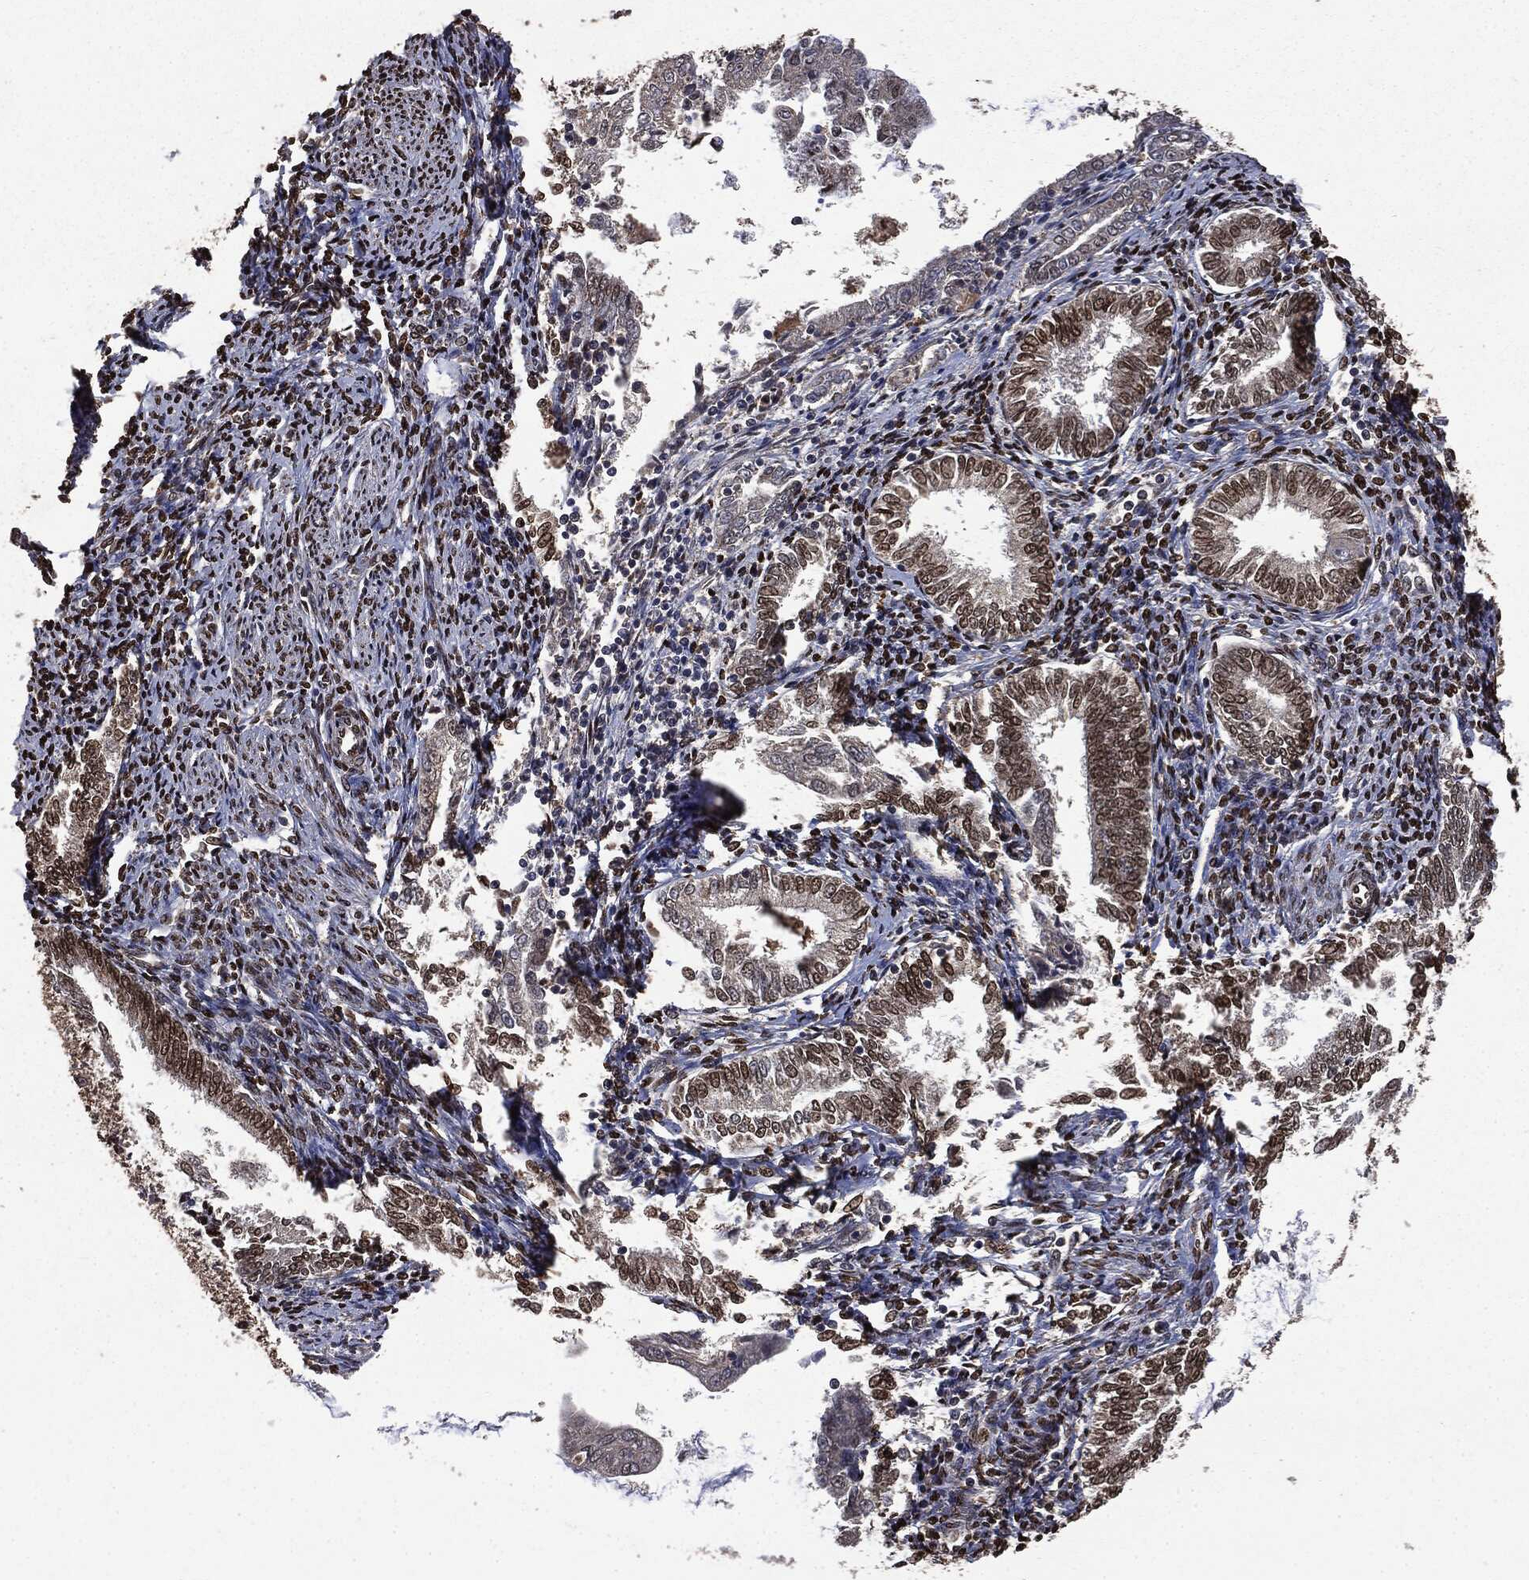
{"staining": {"intensity": "moderate", "quantity": "25%-75%", "location": "cytoplasmic/membranous,nuclear"}, "tissue": "endometrial cancer", "cell_type": "Tumor cells", "image_type": "cancer", "snomed": [{"axis": "morphology", "description": "Adenocarcinoma, NOS"}, {"axis": "topography", "description": "Endometrium"}], "caption": "The histopathology image exhibits immunohistochemical staining of endometrial cancer. There is moderate cytoplasmic/membranous and nuclear staining is seen in about 25%-75% of tumor cells.", "gene": "PPP6R2", "patient": {"sex": "female", "age": 56}}